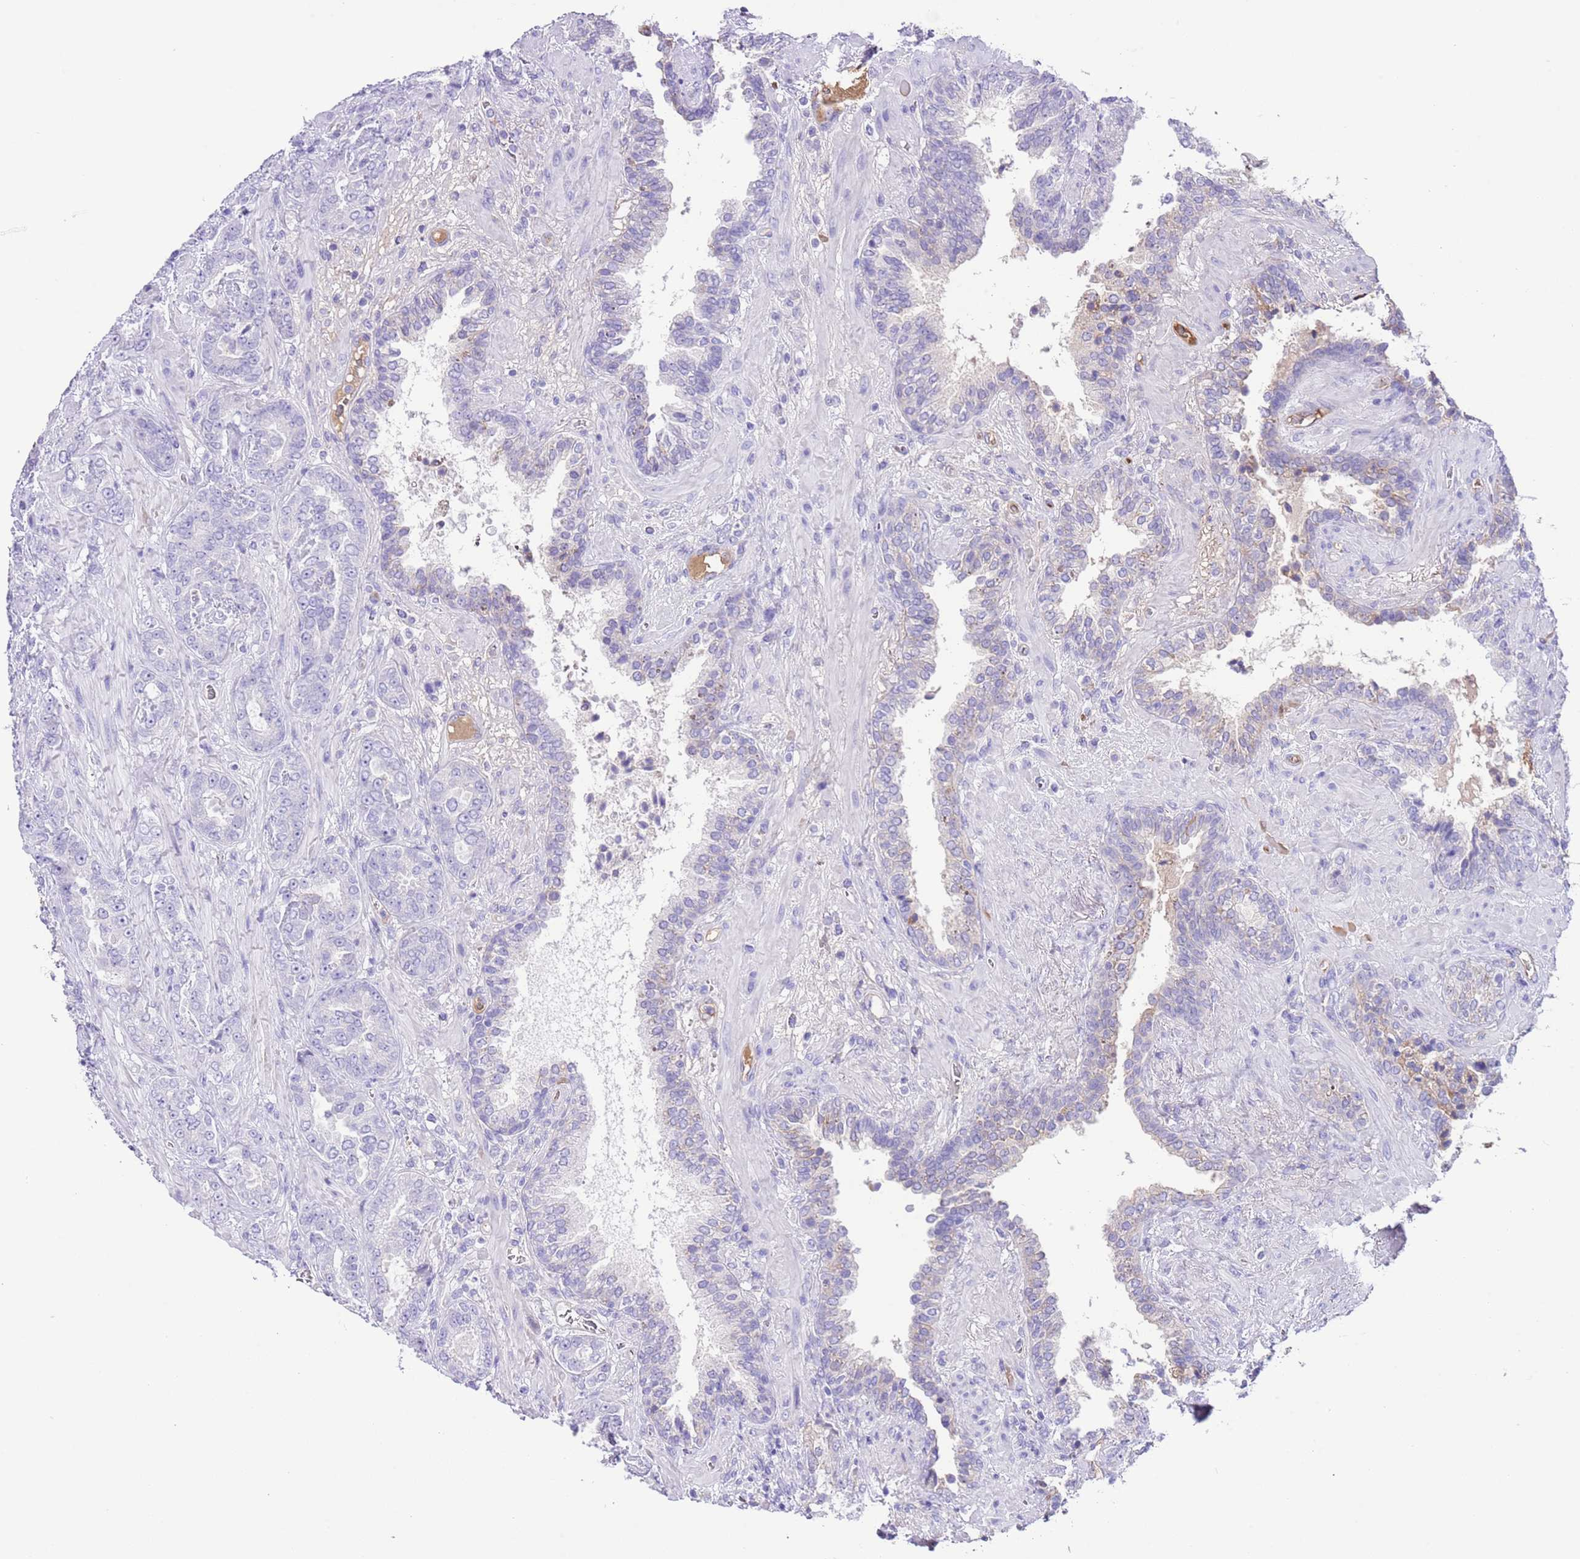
{"staining": {"intensity": "negative", "quantity": "none", "location": "none"}, "tissue": "prostate cancer", "cell_type": "Tumor cells", "image_type": "cancer", "snomed": [{"axis": "morphology", "description": "Adenocarcinoma, High grade"}, {"axis": "topography", "description": "Prostate"}], "caption": "High-grade adenocarcinoma (prostate) stained for a protein using immunohistochemistry reveals no staining tumor cells.", "gene": "IGF1", "patient": {"sex": "male", "age": 71}}